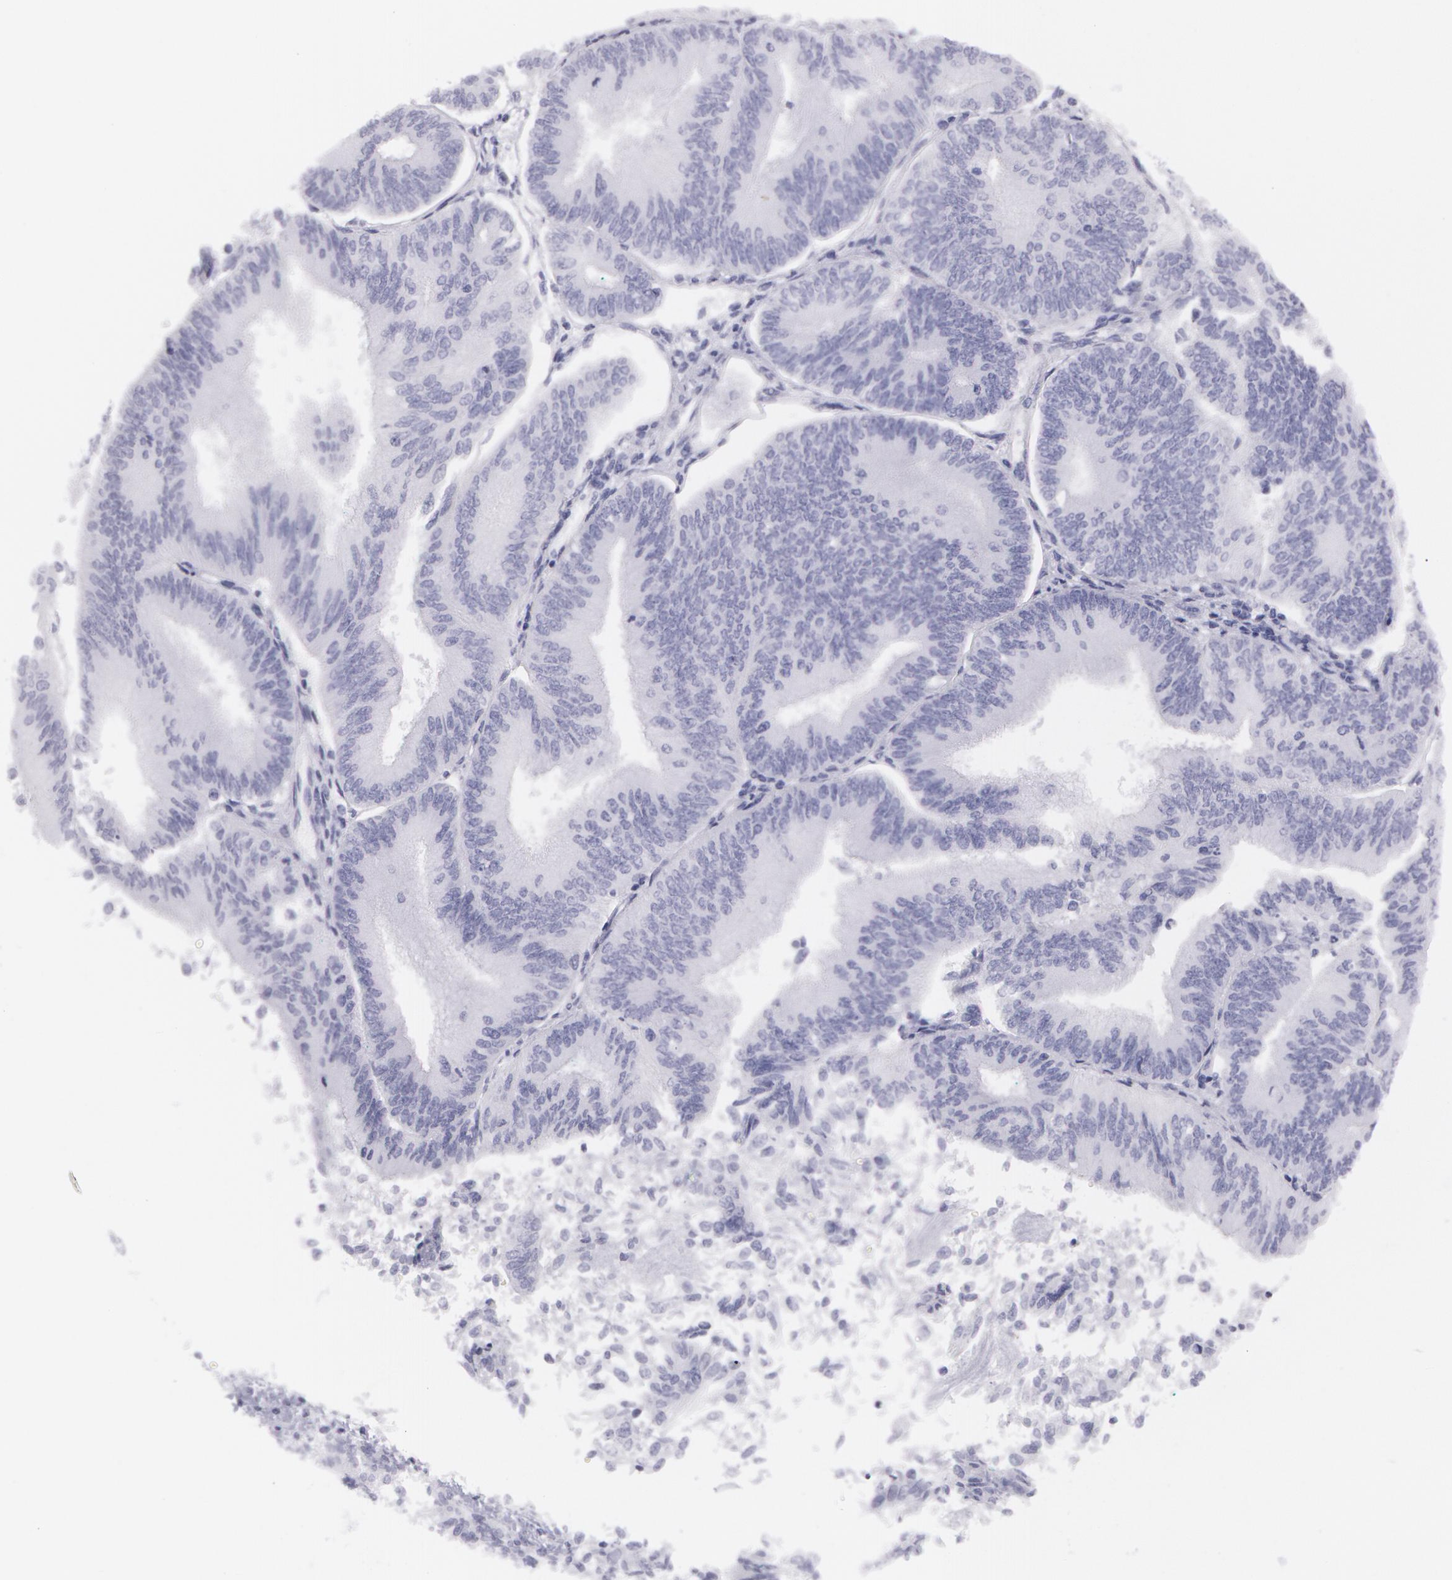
{"staining": {"intensity": "negative", "quantity": "none", "location": "none"}, "tissue": "endometrial cancer", "cell_type": "Tumor cells", "image_type": "cancer", "snomed": [{"axis": "morphology", "description": "Adenocarcinoma, NOS"}, {"axis": "topography", "description": "Endometrium"}], "caption": "An immunohistochemistry (IHC) micrograph of adenocarcinoma (endometrial) is shown. There is no staining in tumor cells of adenocarcinoma (endometrial).", "gene": "AMACR", "patient": {"sex": "female", "age": 55}}